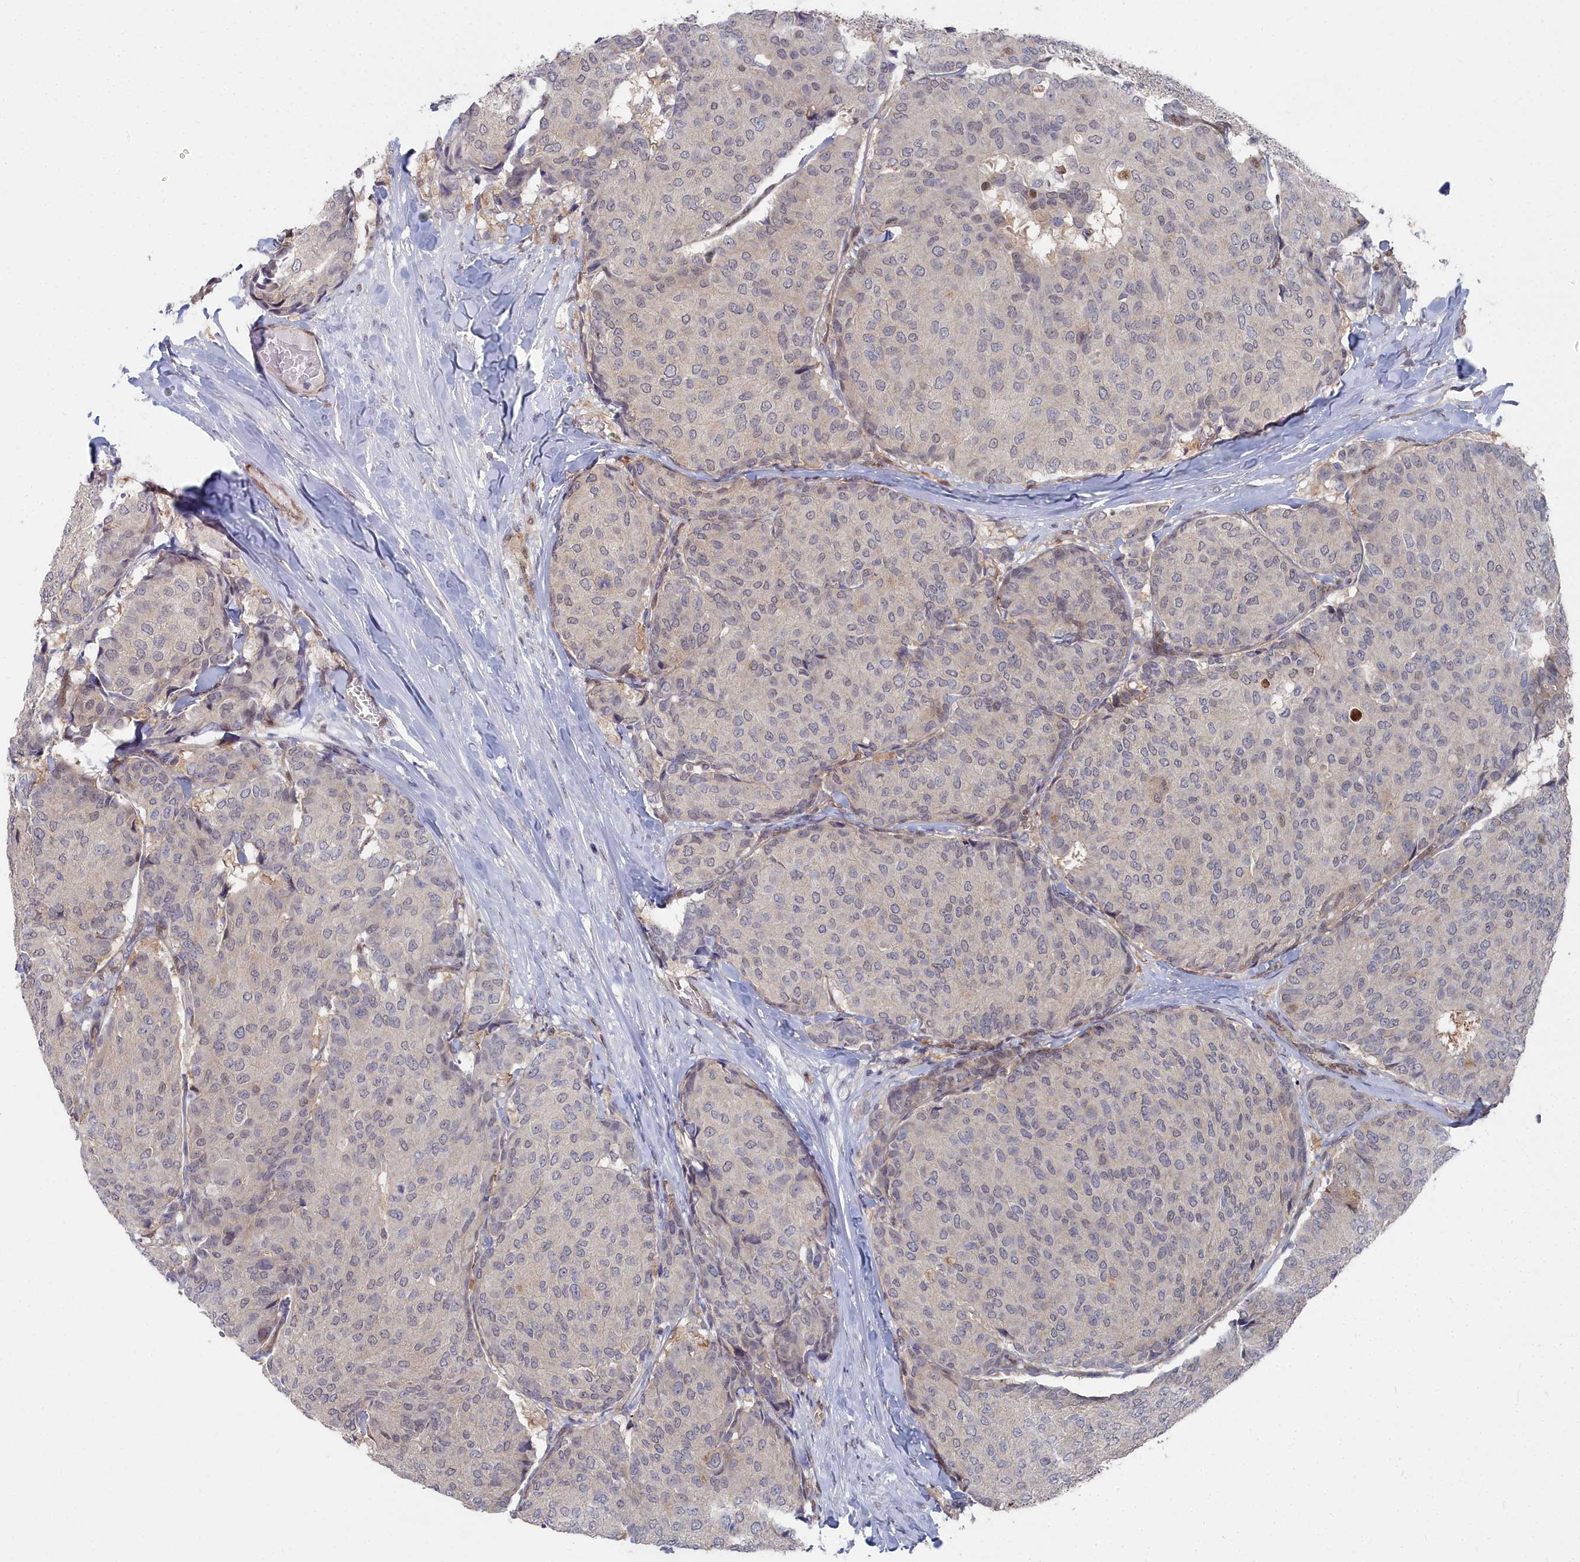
{"staining": {"intensity": "negative", "quantity": "none", "location": "none"}, "tissue": "breast cancer", "cell_type": "Tumor cells", "image_type": "cancer", "snomed": [{"axis": "morphology", "description": "Duct carcinoma"}, {"axis": "topography", "description": "Breast"}], "caption": "A high-resolution micrograph shows IHC staining of breast cancer (invasive ductal carcinoma), which displays no significant positivity in tumor cells.", "gene": "RPS27A", "patient": {"sex": "female", "age": 75}}